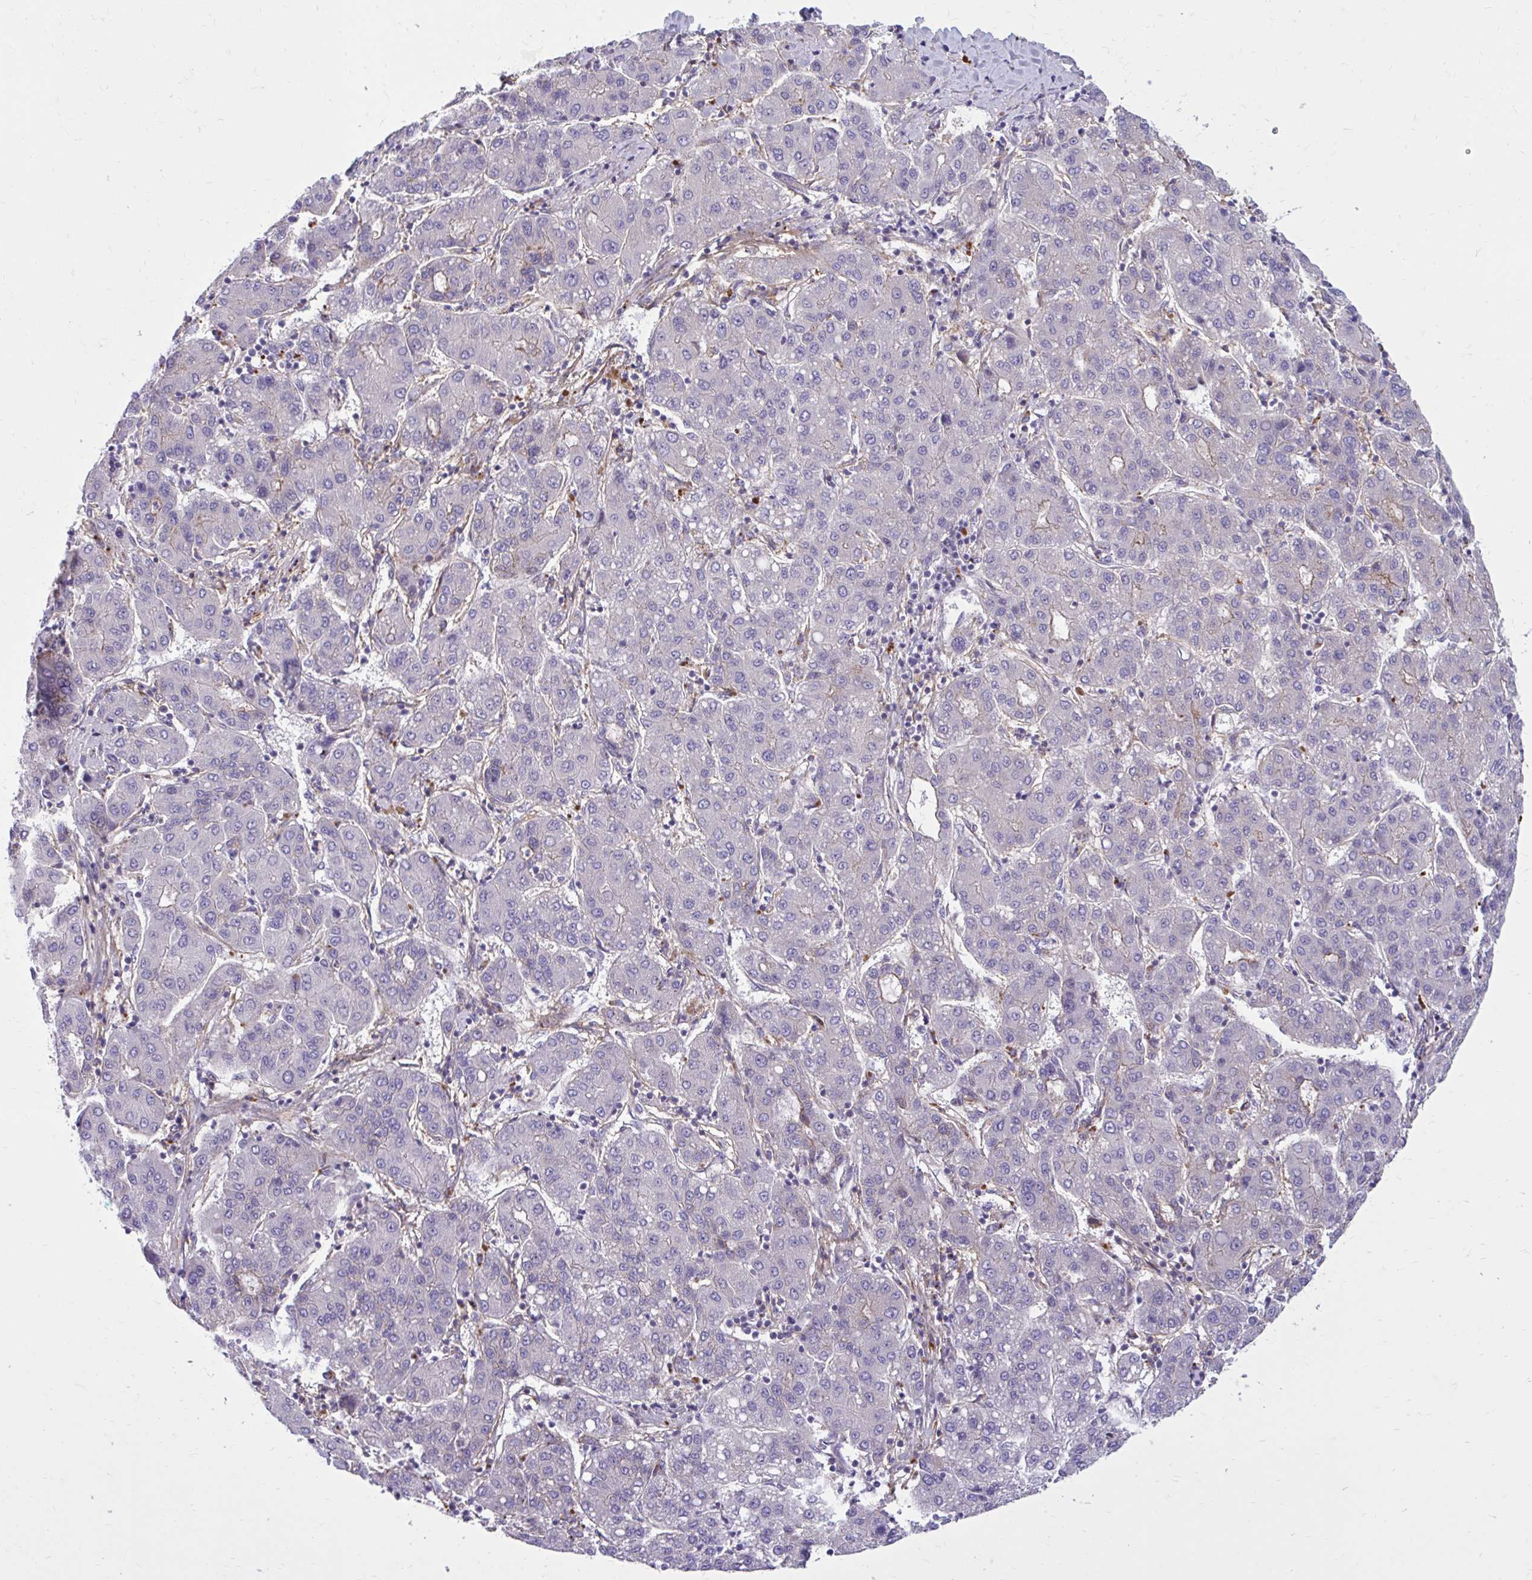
{"staining": {"intensity": "weak", "quantity": "<25%", "location": "cytoplasmic/membranous"}, "tissue": "liver cancer", "cell_type": "Tumor cells", "image_type": "cancer", "snomed": [{"axis": "morphology", "description": "Carcinoma, Hepatocellular, NOS"}, {"axis": "topography", "description": "Liver"}], "caption": "Immunohistochemical staining of hepatocellular carcinoma (liver) demonstrates no significant expression in tumor cells.", "gene": "FAP", "patient": {"sex": "male", "age": 65}}